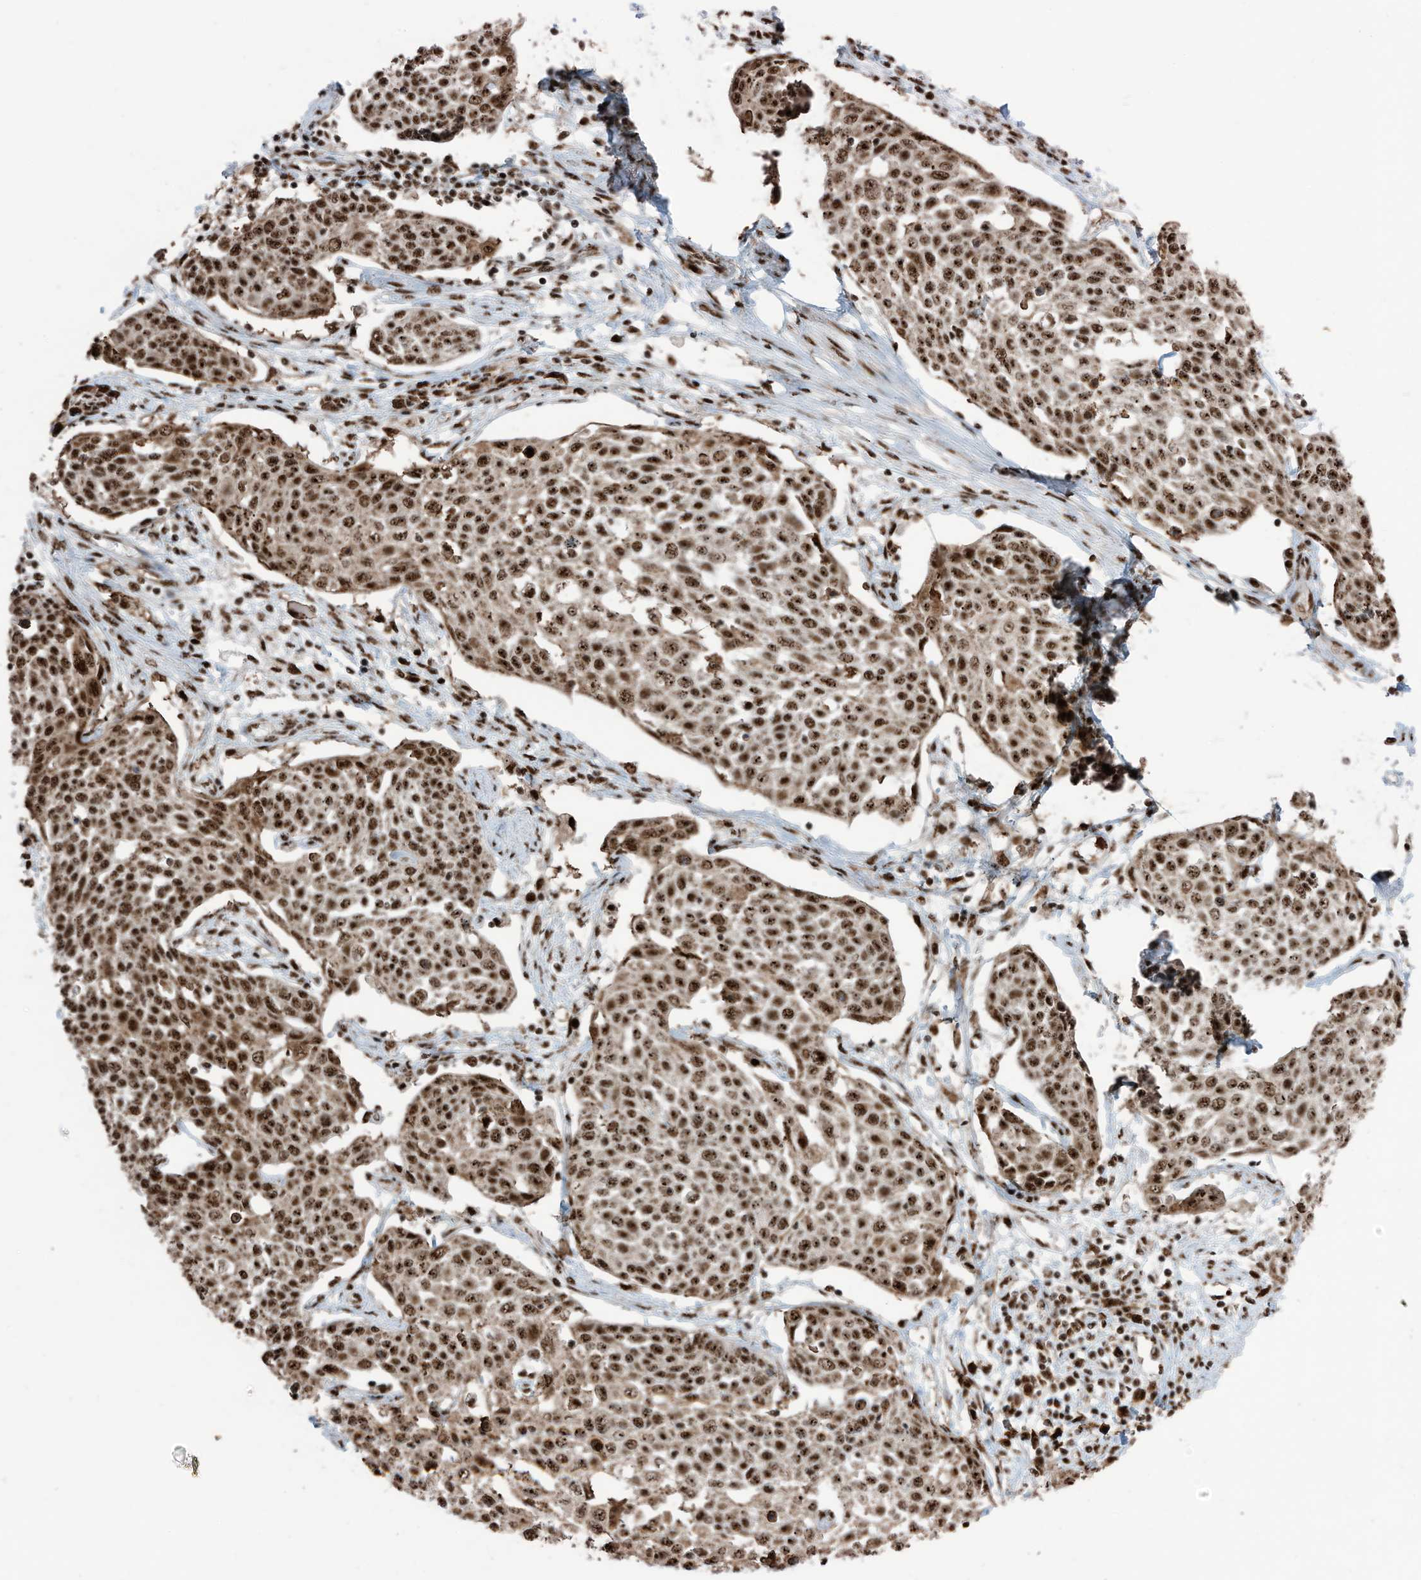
{"staining": {"intensity": "strong", "quantity": ">75%", "location": "nuclear"}, "tissue": "cervical cancer", "cell_type": "Tumor cells", "image_type": "cancer", "snomed": [{"axis": "morphology", "description": "Squamous cell carcinoma, NOS"}, {"axis": "topography", "description": "Cervix"}], "caption": "This is a micrograph of IHC staining of cervical cancer, which shows strong expression in the nuclear of tumor cells.", "gene": "LBH", "patient": {"sex": "female", "age": 34}}